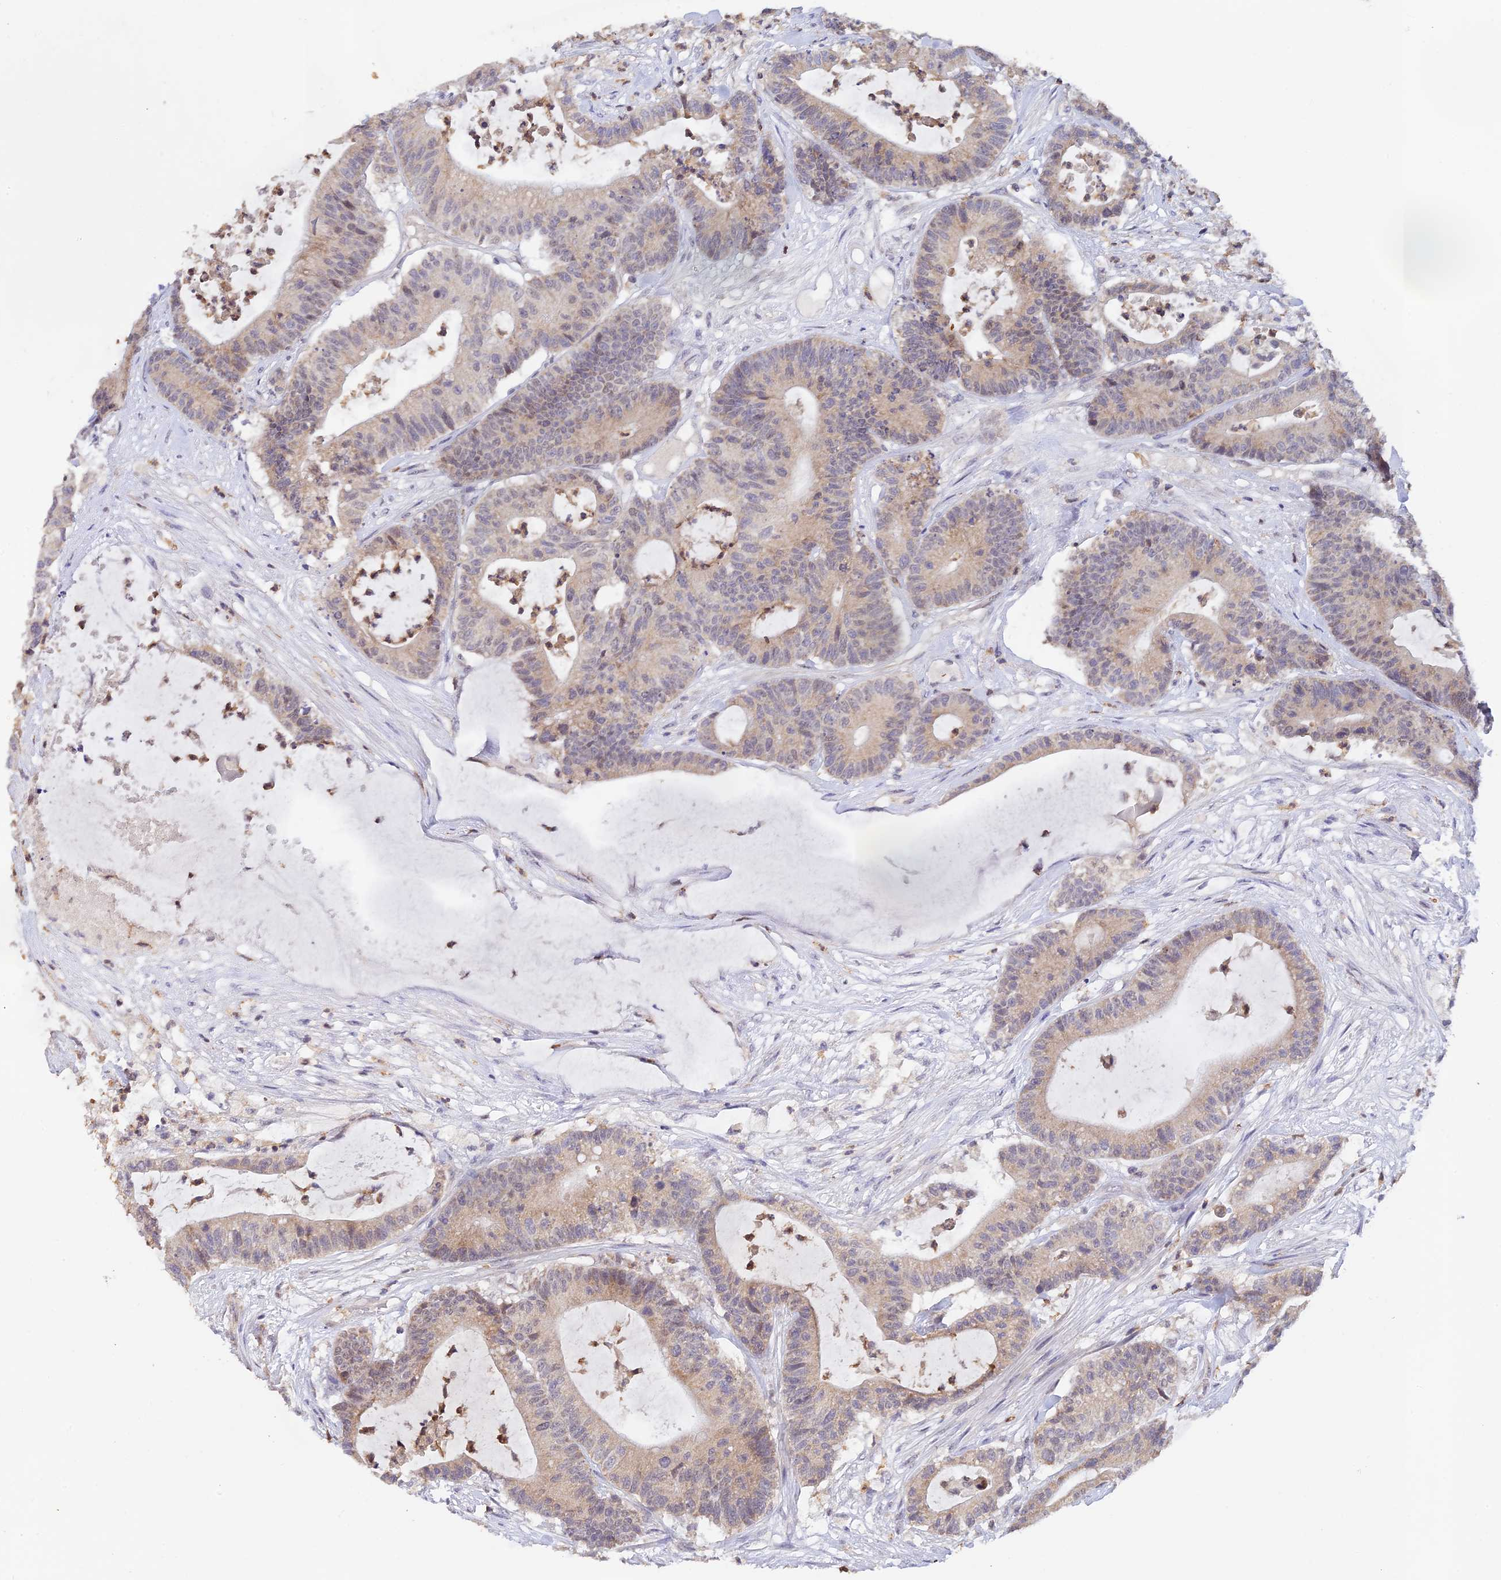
{"staining": {"intensity": "weak", "quantity": "<25%", "location": "cytoplasmic/membranous"}, "tissue": "colorectal cancer", "cell_type": "Tumor cells", "image_type": "cancer", "snomed": [{"axis": "morphology", "description": "Adenocarcinoma, NOS"}, {"axis": "topography", "description": "Colon"}], "caption": "Adenocarcinoma (colorectal) was stained to show a protein in brown. There is no significant staining in tumor cells.", "gene": "PEX16", "patient": {"sex": "female", "age": 84}}